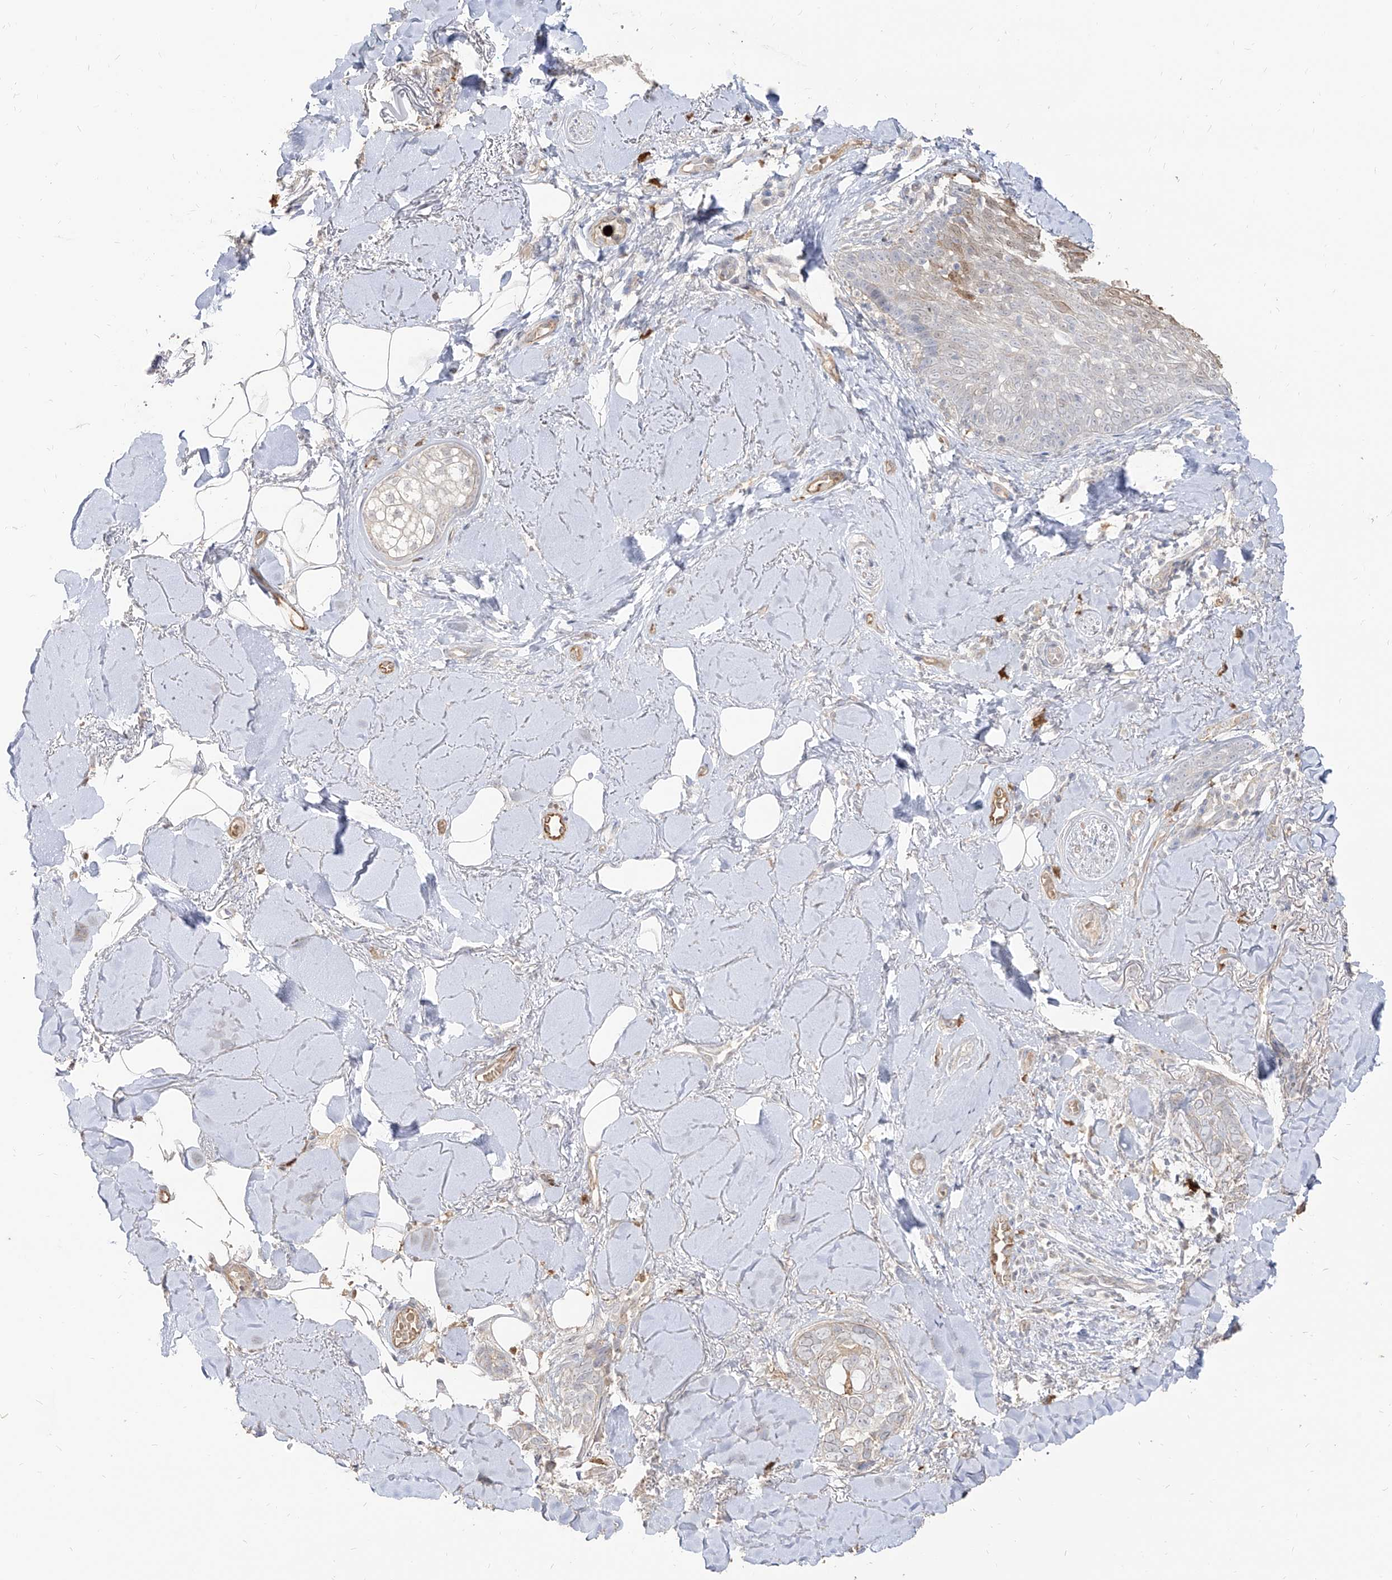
{"staining": {"intensity": "negative", "quantity": "none", "location": "none"}, "tissue": "skin cancer", "cell_type": "Tumor cells", "image_type": "cancer", "snomed": [{"axis": "morphology", "description": "Basal cell carcinoma"}, {"axis": "topography", "description": "Skin"}], "caption": "The histopathology image displays no significant expression in tumor cells of skin basal cell carcinoma.", "gene": "ZNF227", "patient": {"sex": "female", "age": 82}}